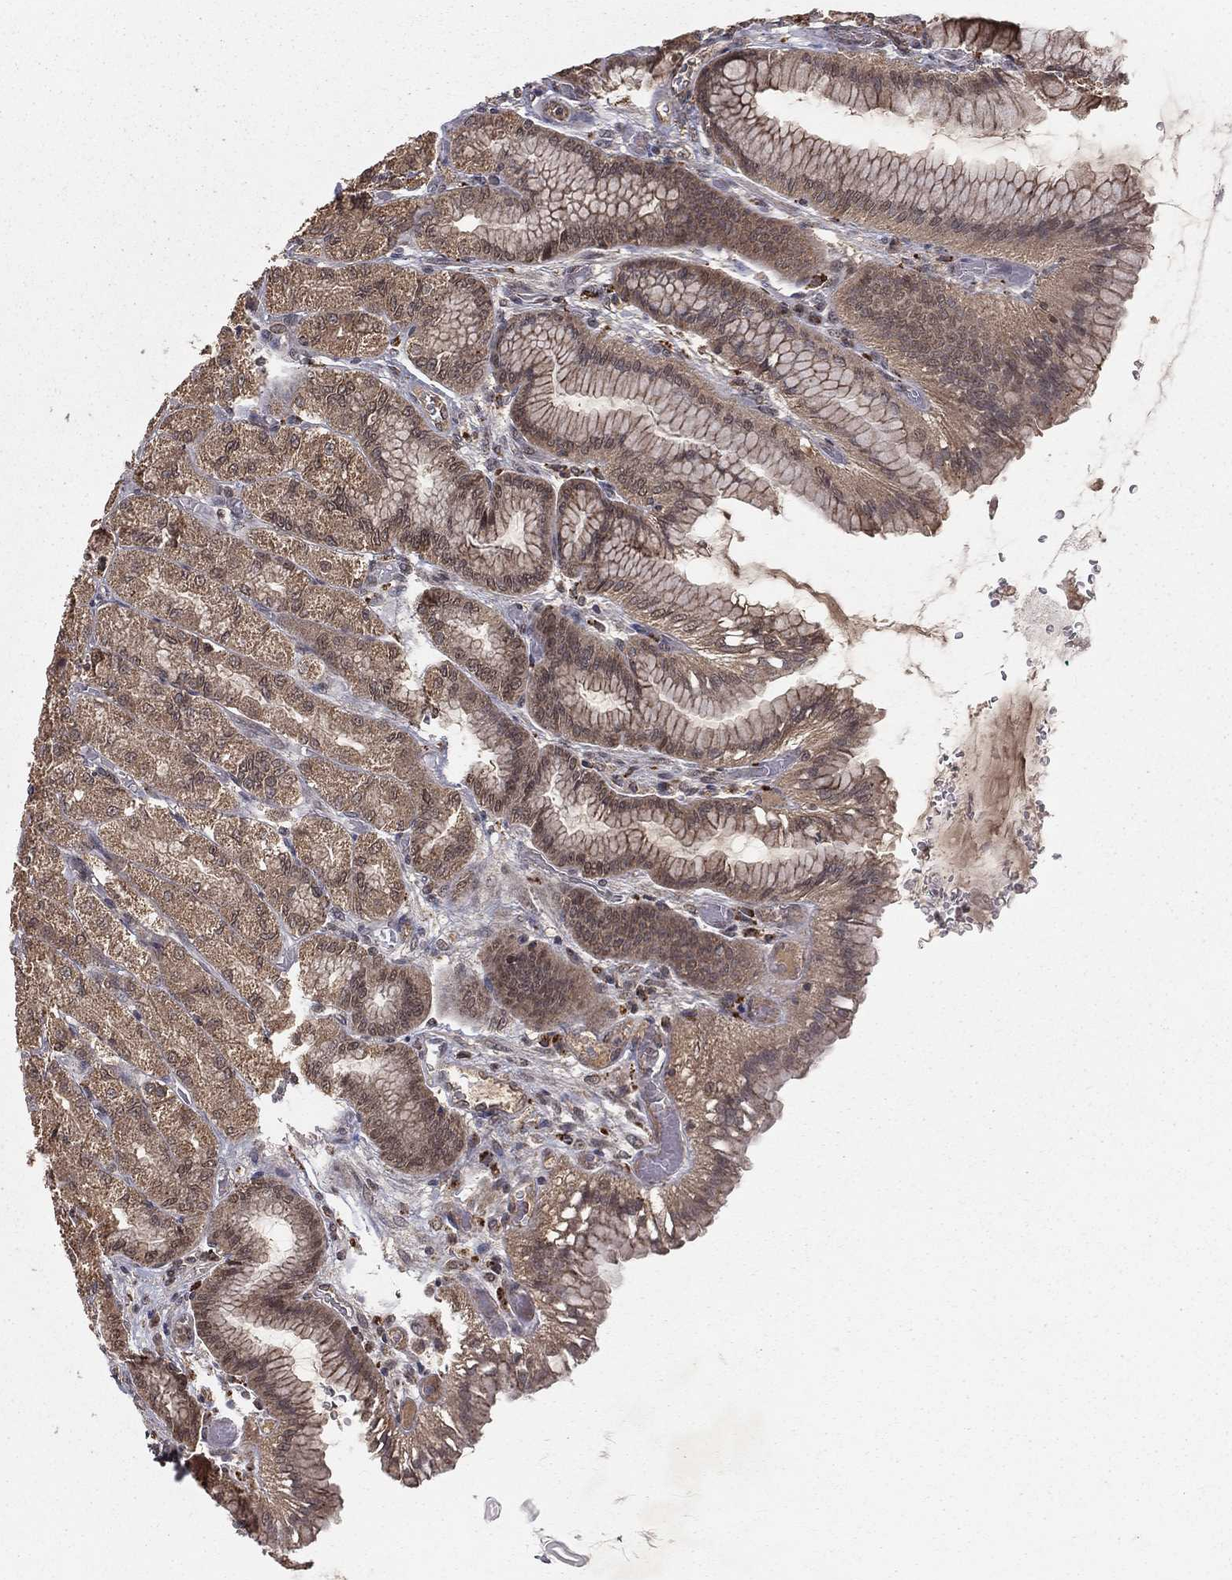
{"staining": {"intensity": "moderate", "quantity": ">75%", "location": "cytoplasmic/membranous"}, "tissue": "stomach", "cell_type": "Glandular cells", "image_type": "normal", "snomed": [{"axis": "morphology", "description": "Normal tissue, NOS"}, {"axis": "morphology", "description": "Adenocarcinoma, NOS"}, {"axis": "morphology", "description": "Adenocarcinoma, High grade"}, {"axis": "topography", "description": "Stomach, upper"}, {"axis": "topography", "description": "Stomach"}], "caption": "A brown stain shows moderate cytoplasmic/membranous expression of a protein in glandular cells of unremarkable stomach. (DAB = brown stain, brightfield microscopy at high magnification).", "gene": "ZDHHC15", "patient": {"sex": "female", "age": 65}}